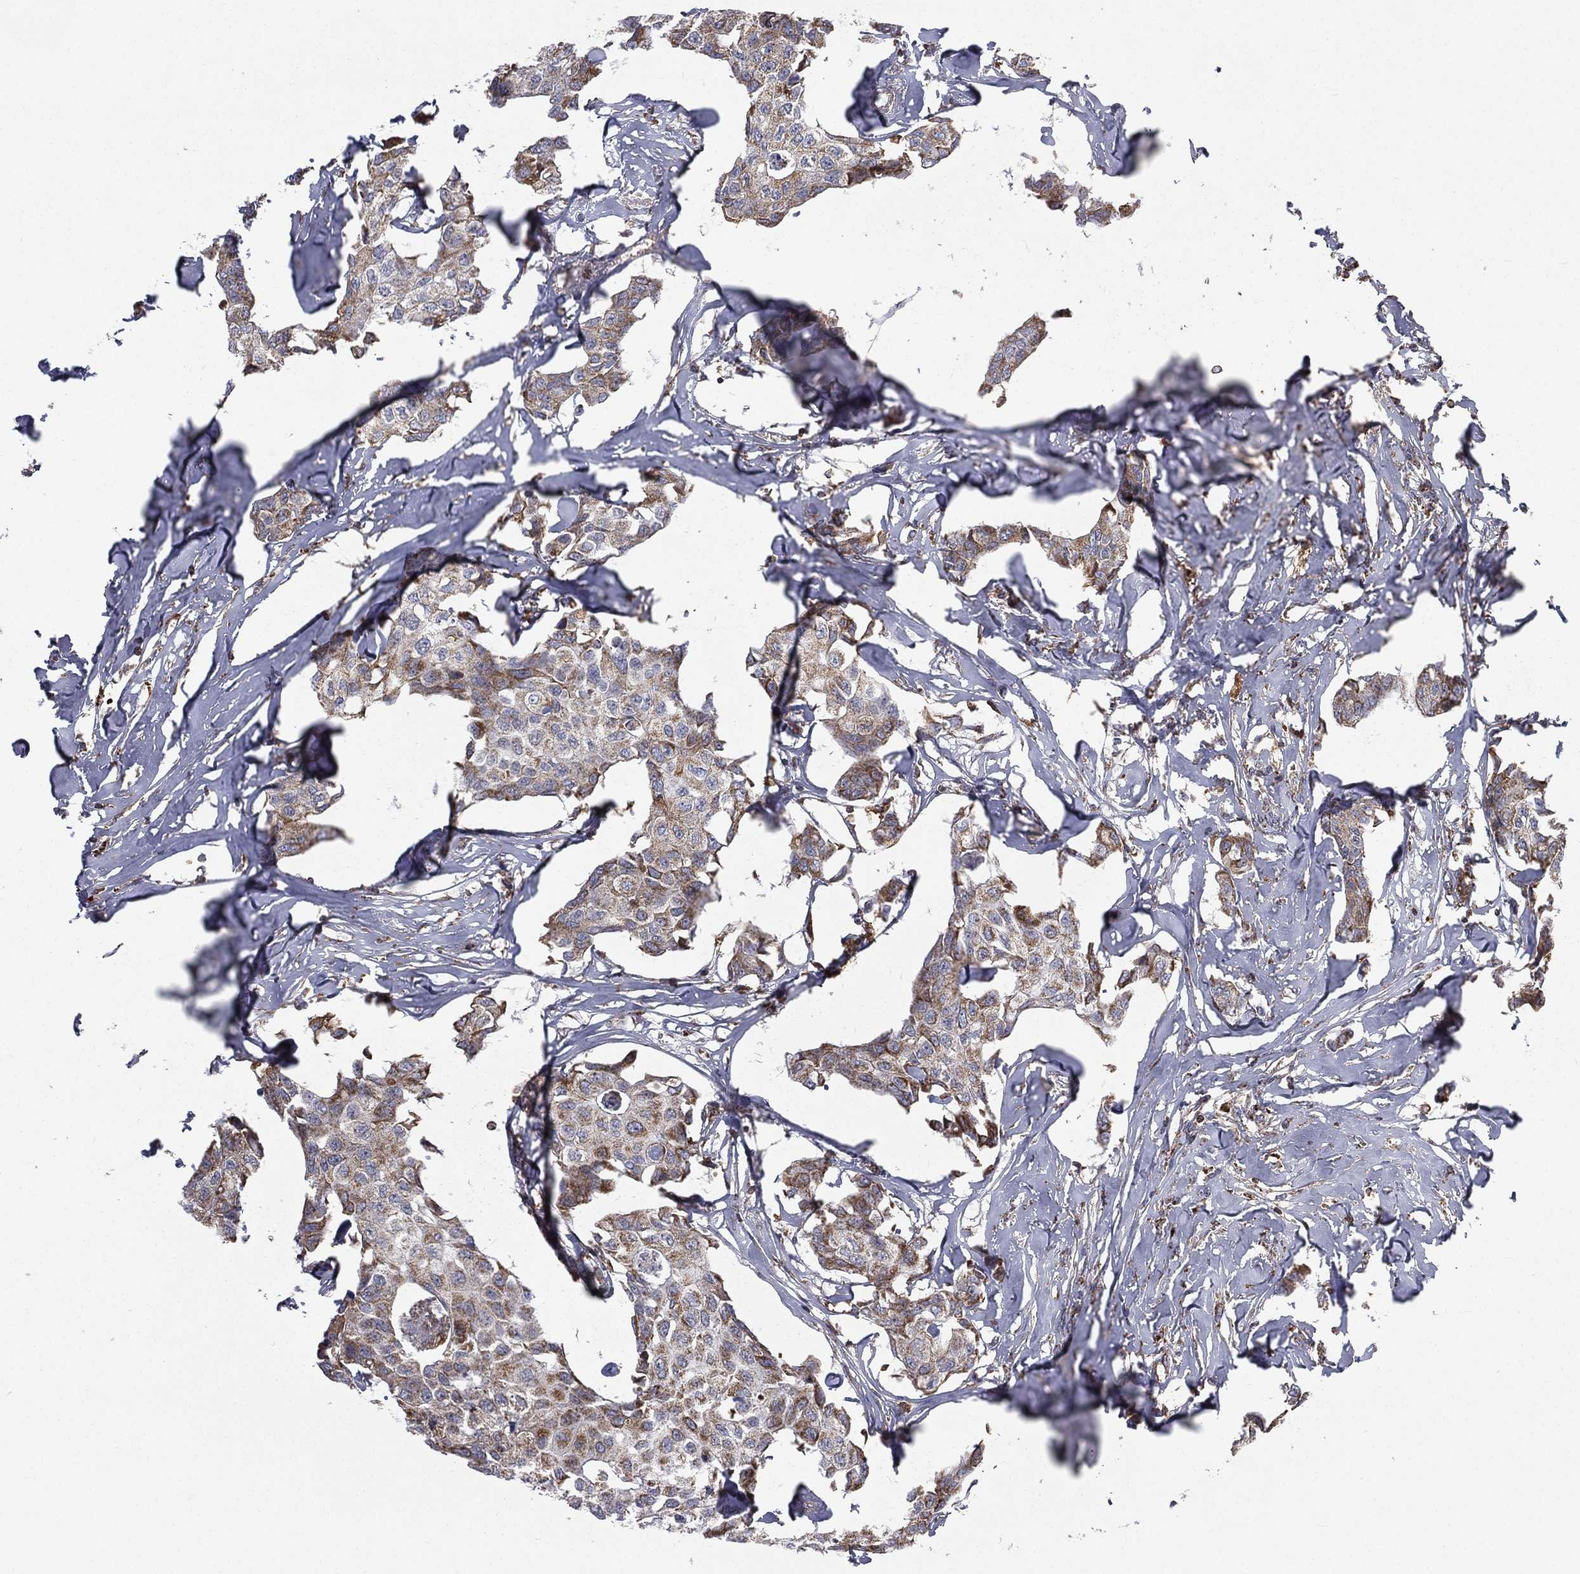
{"staining": {"intensity": "moderate", "quantity": "25%-75%", "location": "cytoplasmic/membranous"}, "tissue": "breast cancer", "cell_type": "Tumor cells", "image_type": "cancer", "snomed": [{"axis": "morphology", "description": "Duct carcinoma"}, {"axis": "topography", "description": "Breast"}], "caption": "The image demonstrates immunohistochemical staining of invasive ductal carcinoma (breast). There is moderate cytoplasmic/membranous staining is appreciated in approximately 25%-75% of tumor cells.", "gene": "RIN3", "patient": {"sex": "female", "age": 80}}